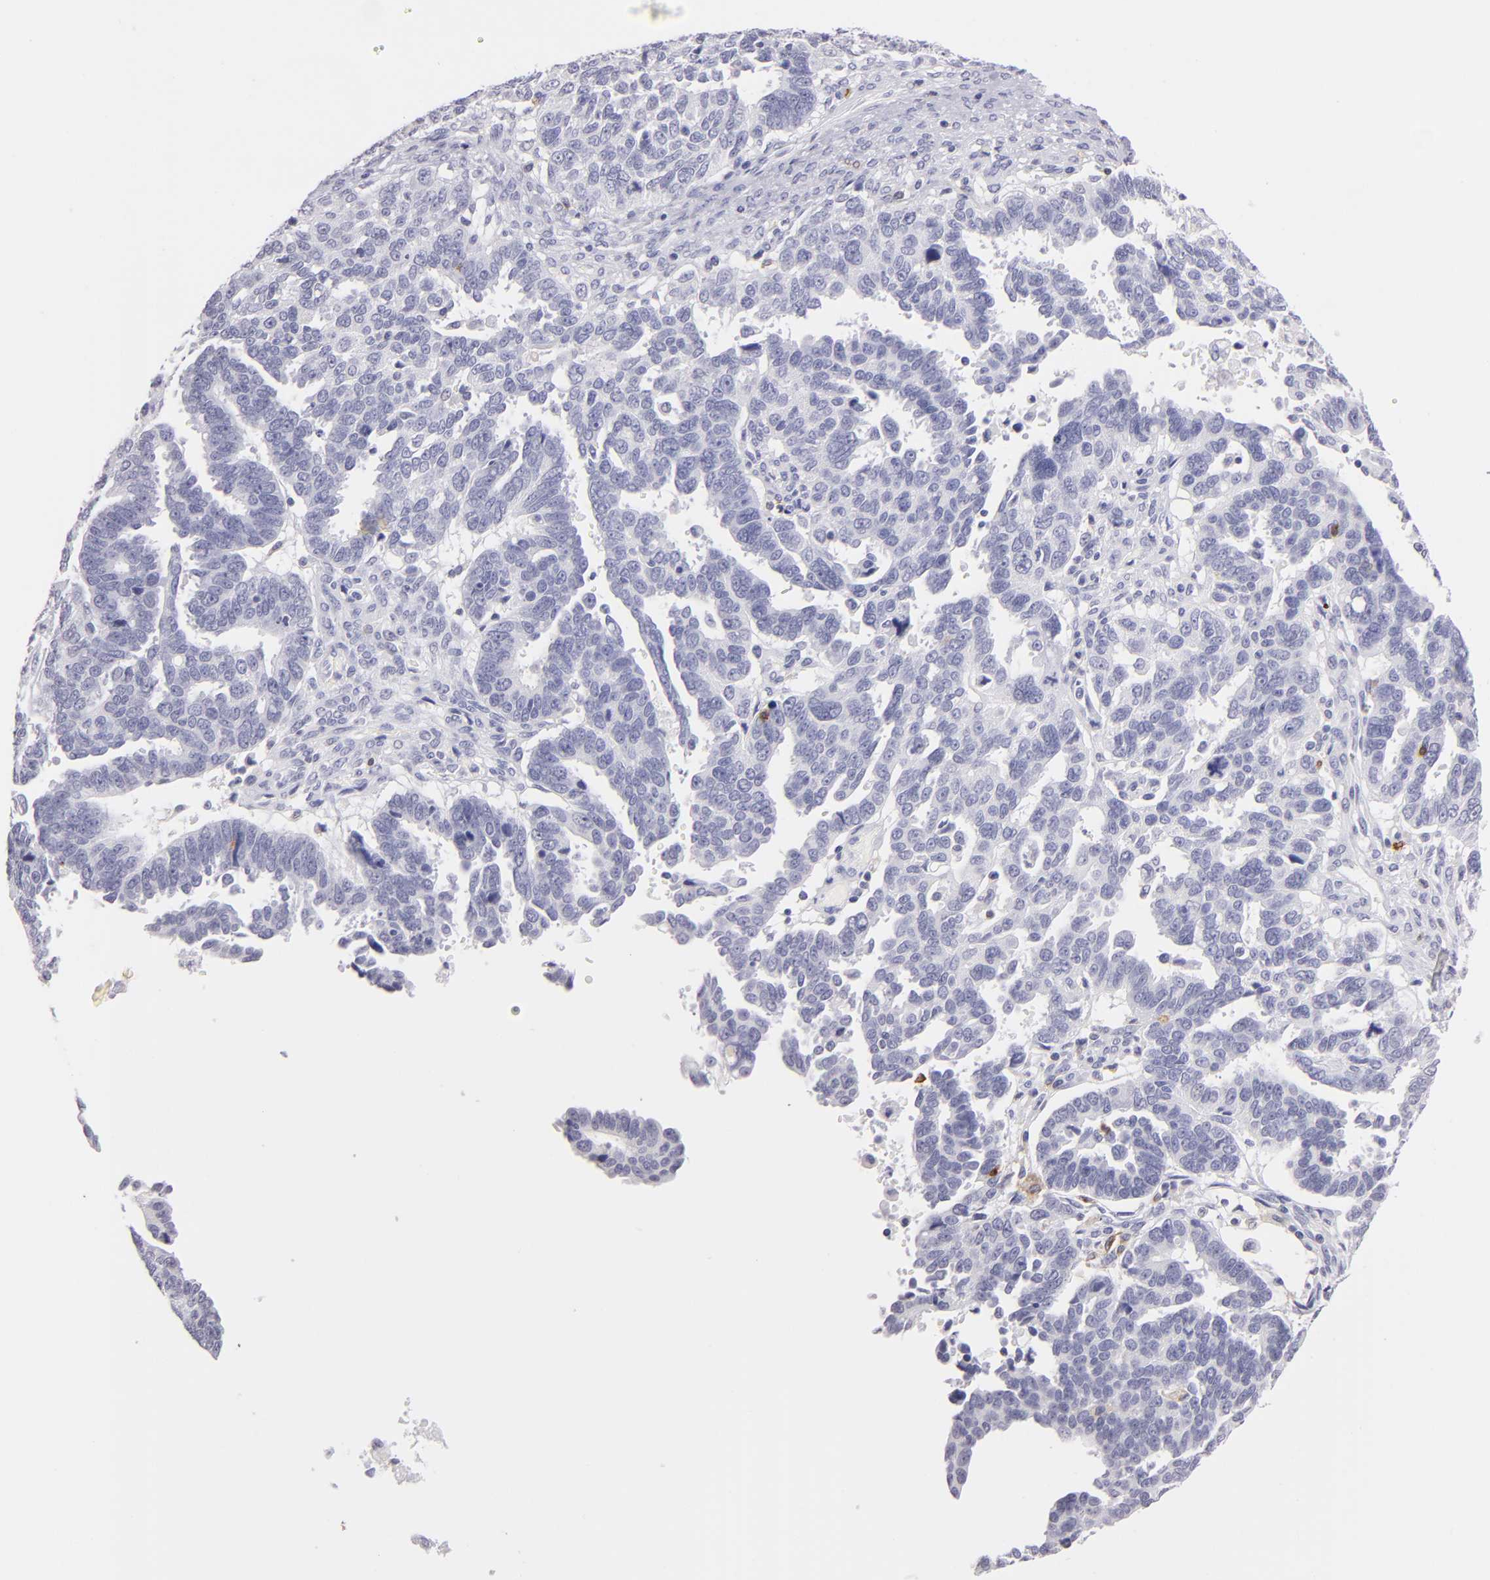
{"staining": {"intensity": "negative", "quantity": "none", "location": "none"}, "tissue": "ovarian cancer", "cell_type": "Tumor cells", "image_type": "cancer", "snomed": [{"axis": "morphology", "description": "Carcinoma, endometroid"}, {"axis": "morphology", "description": "Cystadenocarcinoma, serous, NOS"}, {"axis": "topography", "description": "Ovary"}], "caption": "DAB immunohistochemical staining of human ovarian cancer (serous cystadenocarcinoma) shows no significant staining in tumor cells.", "gene": "IL2RA", "patient": {"sex": "female", "age": 45}}